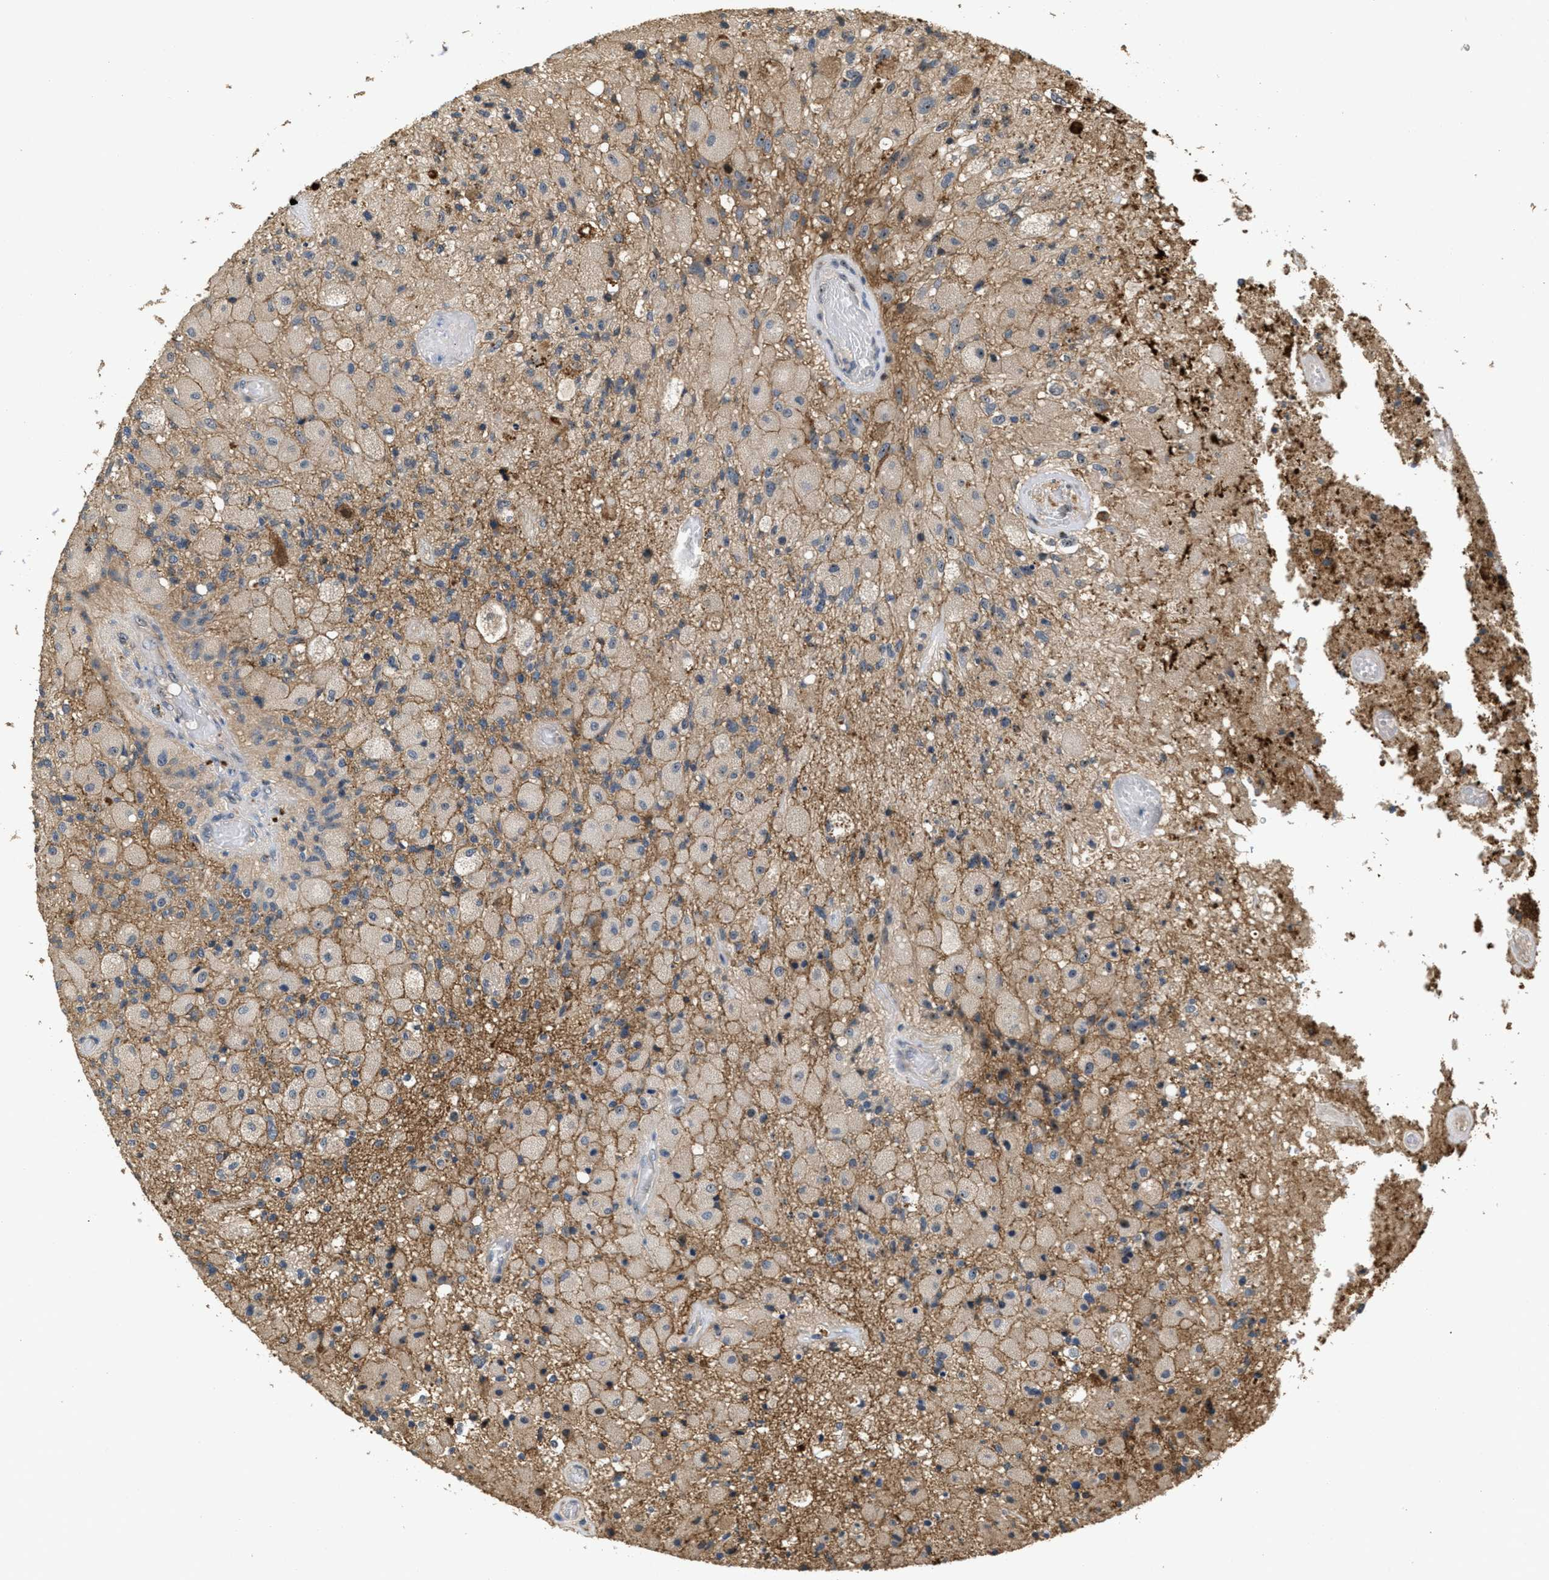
{"staining": {"intensity": "weak", "quantity": "25%-75%", "location": "cytoplasmic/membranous,nuclear"}, "tissue": "glioma", "cell_type": "Tumor cells", "image_type": "cancer", "snomed": [{"axis": "morphology", "description": "Normal tissue, NOS"}, {"axis": "morphology", "description": "Glioma, malignant, High grade"}, {"axis": "topography", "description": "Cerebral cortex"}], "caption": "Protein staining of glioma tissue demonstrates weak cytoplasmic/membranous and nuclear expression in about 25%-75% of tumor cells.", "gene": "OSMR", "patient": {"sex": "male", "age": 77}}